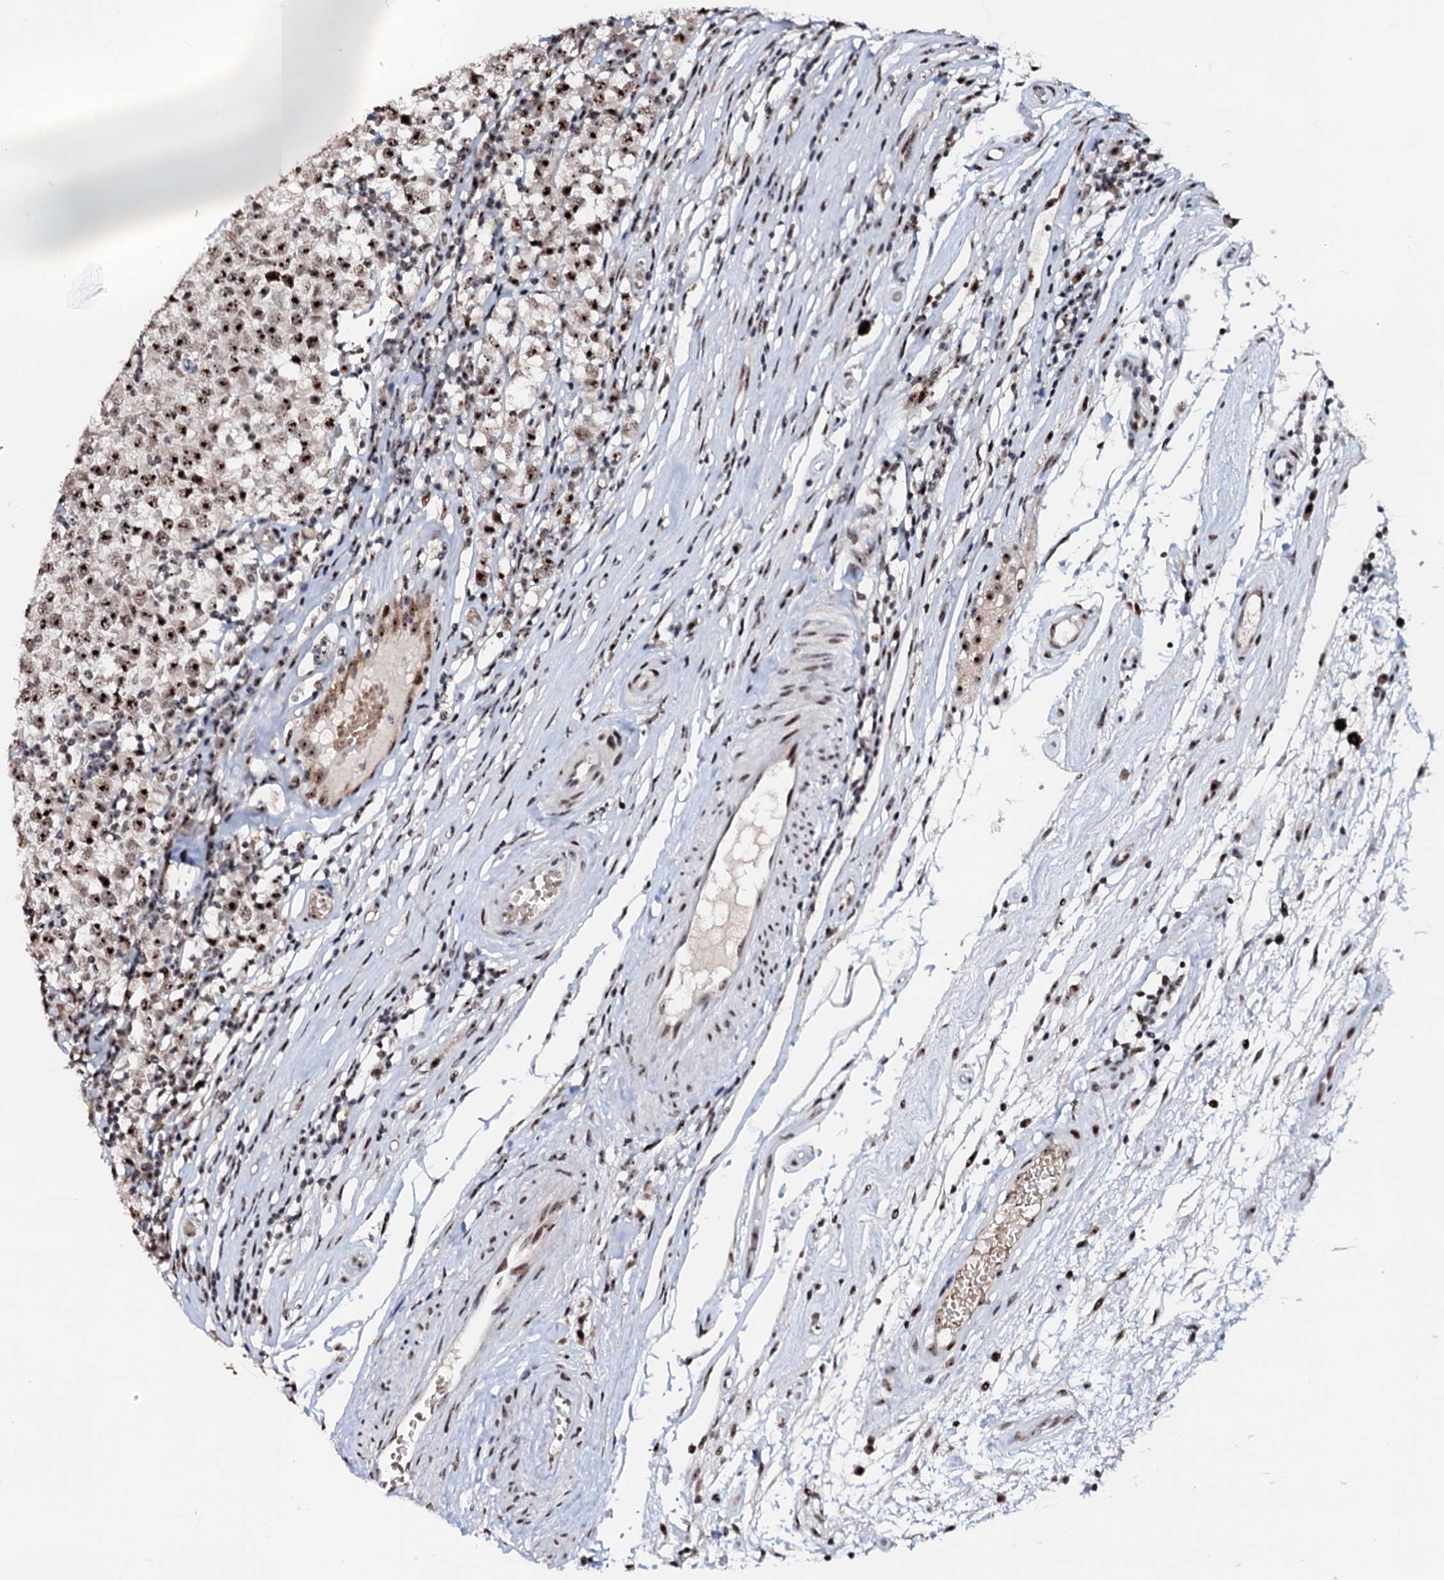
{"staining": {"intensity": "moderate", "quantity": ">75%", "location": "nuclear"}, "tissue": "testis cancer", "cell_type": "Tumor cells", "image_type": "cancer", "snomed": [{"axis": "morphology", "description": "Seminoma, NOS"}, {"axis": "topography", "description": "Testis"}], "caption": "A high-resolution histopathology image shows immunohistochemistry (IHC) staining of seminoma (testis), which reveals moderate nuclear expression in approximately >75% of tumor cells. (Stains: DAB (3,3'-diaminobenzidine) in brown, nuclei in blue, Microscopy: brightfield microscopy at high magnification).", "gene": "NEUROG3", "patient": {"sex": "male", "age": 65}}